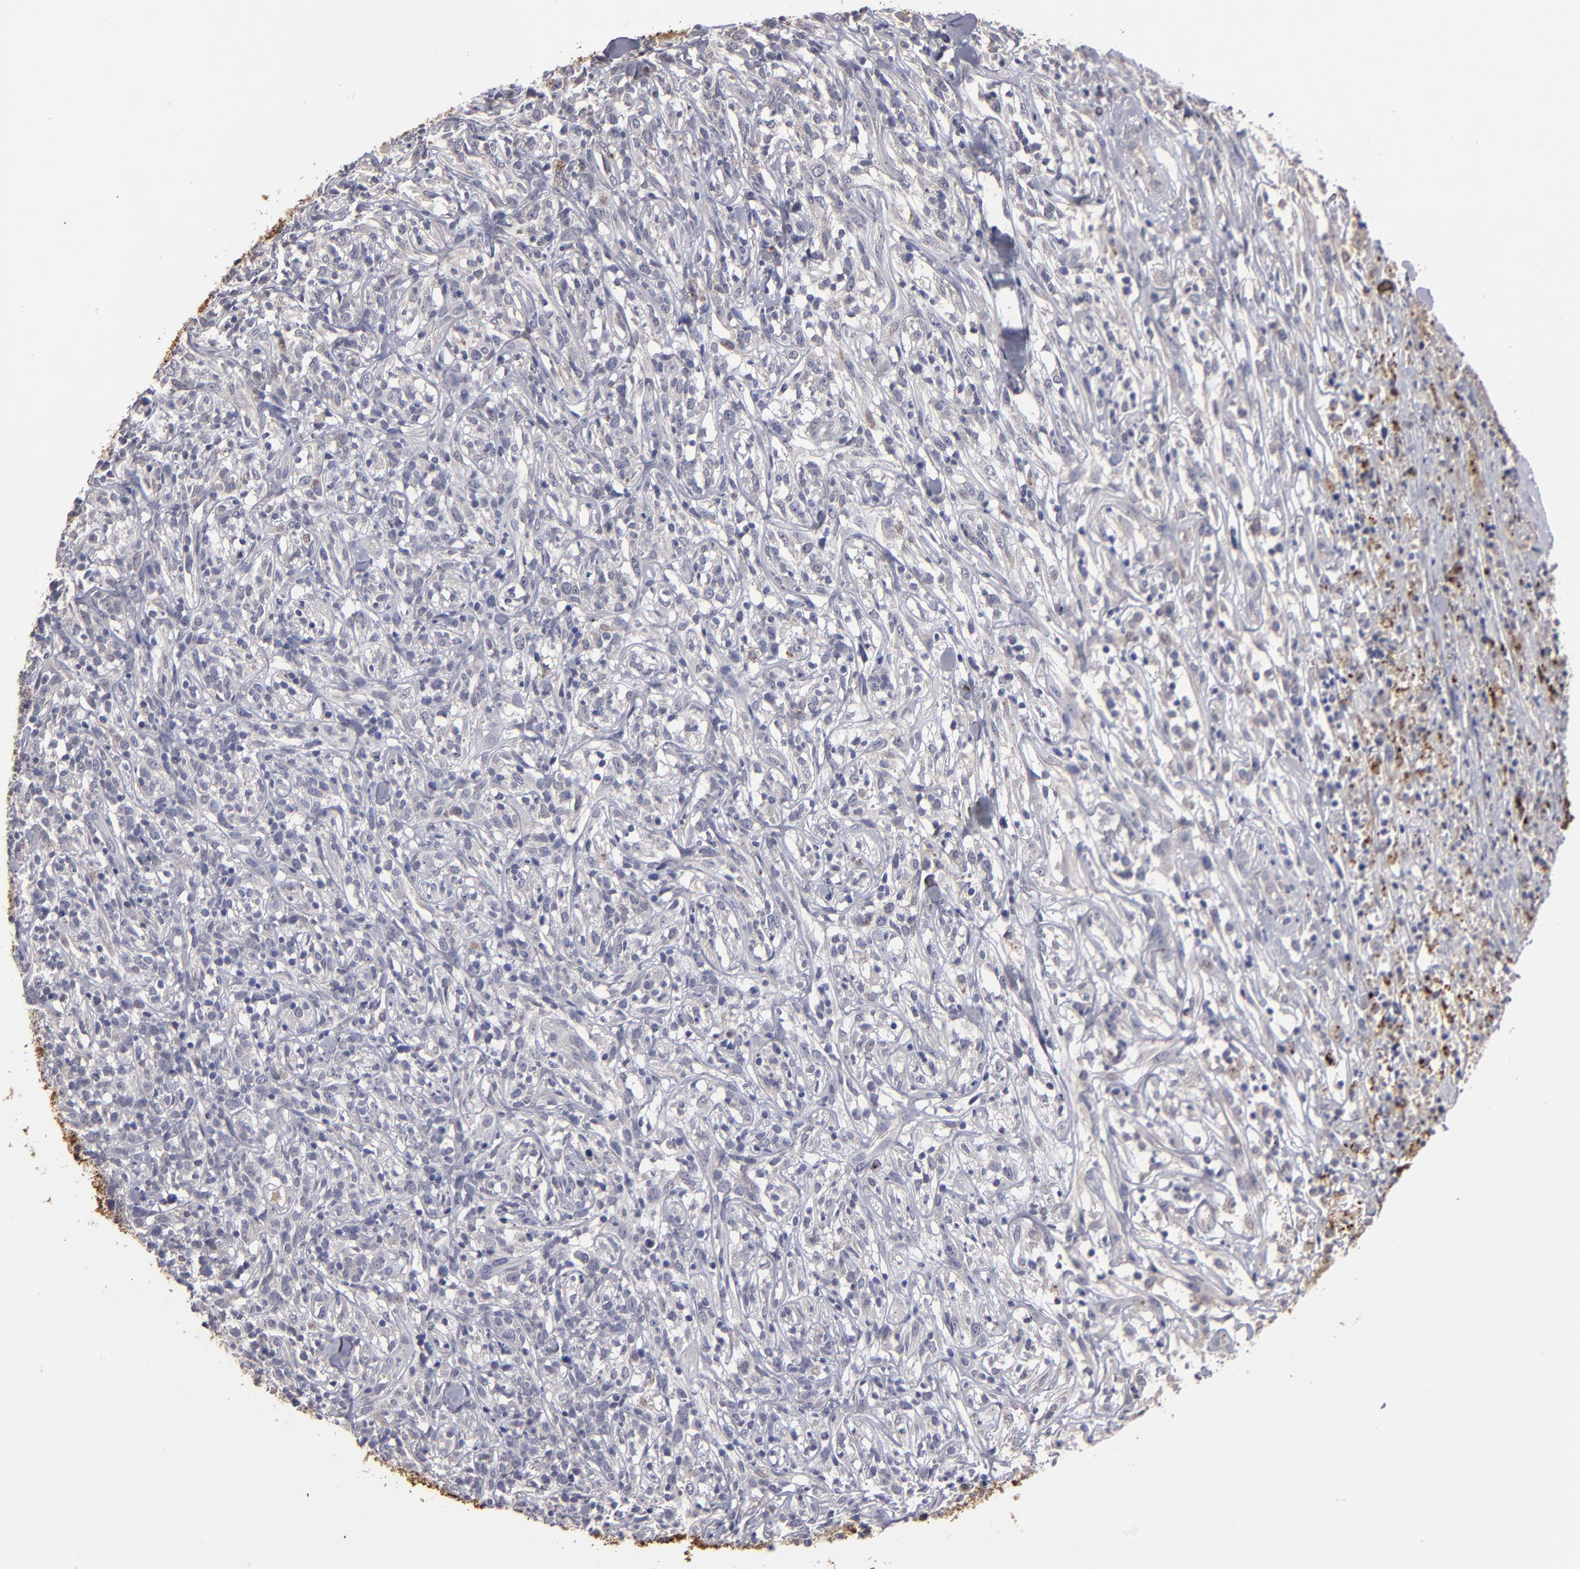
{"staining": {"intensity": "negative", "quantity": "none", "location": "none"}, "tissue": "lymphoma", "cell_type": "Tumor cells", "image_type": "cancer", "snomed": [{"axis": "morphology", "description": "Malignant lymphoma, non-Hodgkin's type, High grade"}, {"axis": "topography", "description": "Lymph node"}], "caption": "High power microscopy micrograph of an immunohistochemistry (IHC) photomicrograph of lymphoma, revealing no significant expression in tumor cells.", "gene": "GPM6B", "patient": {"sex": "female", "age": 73}}